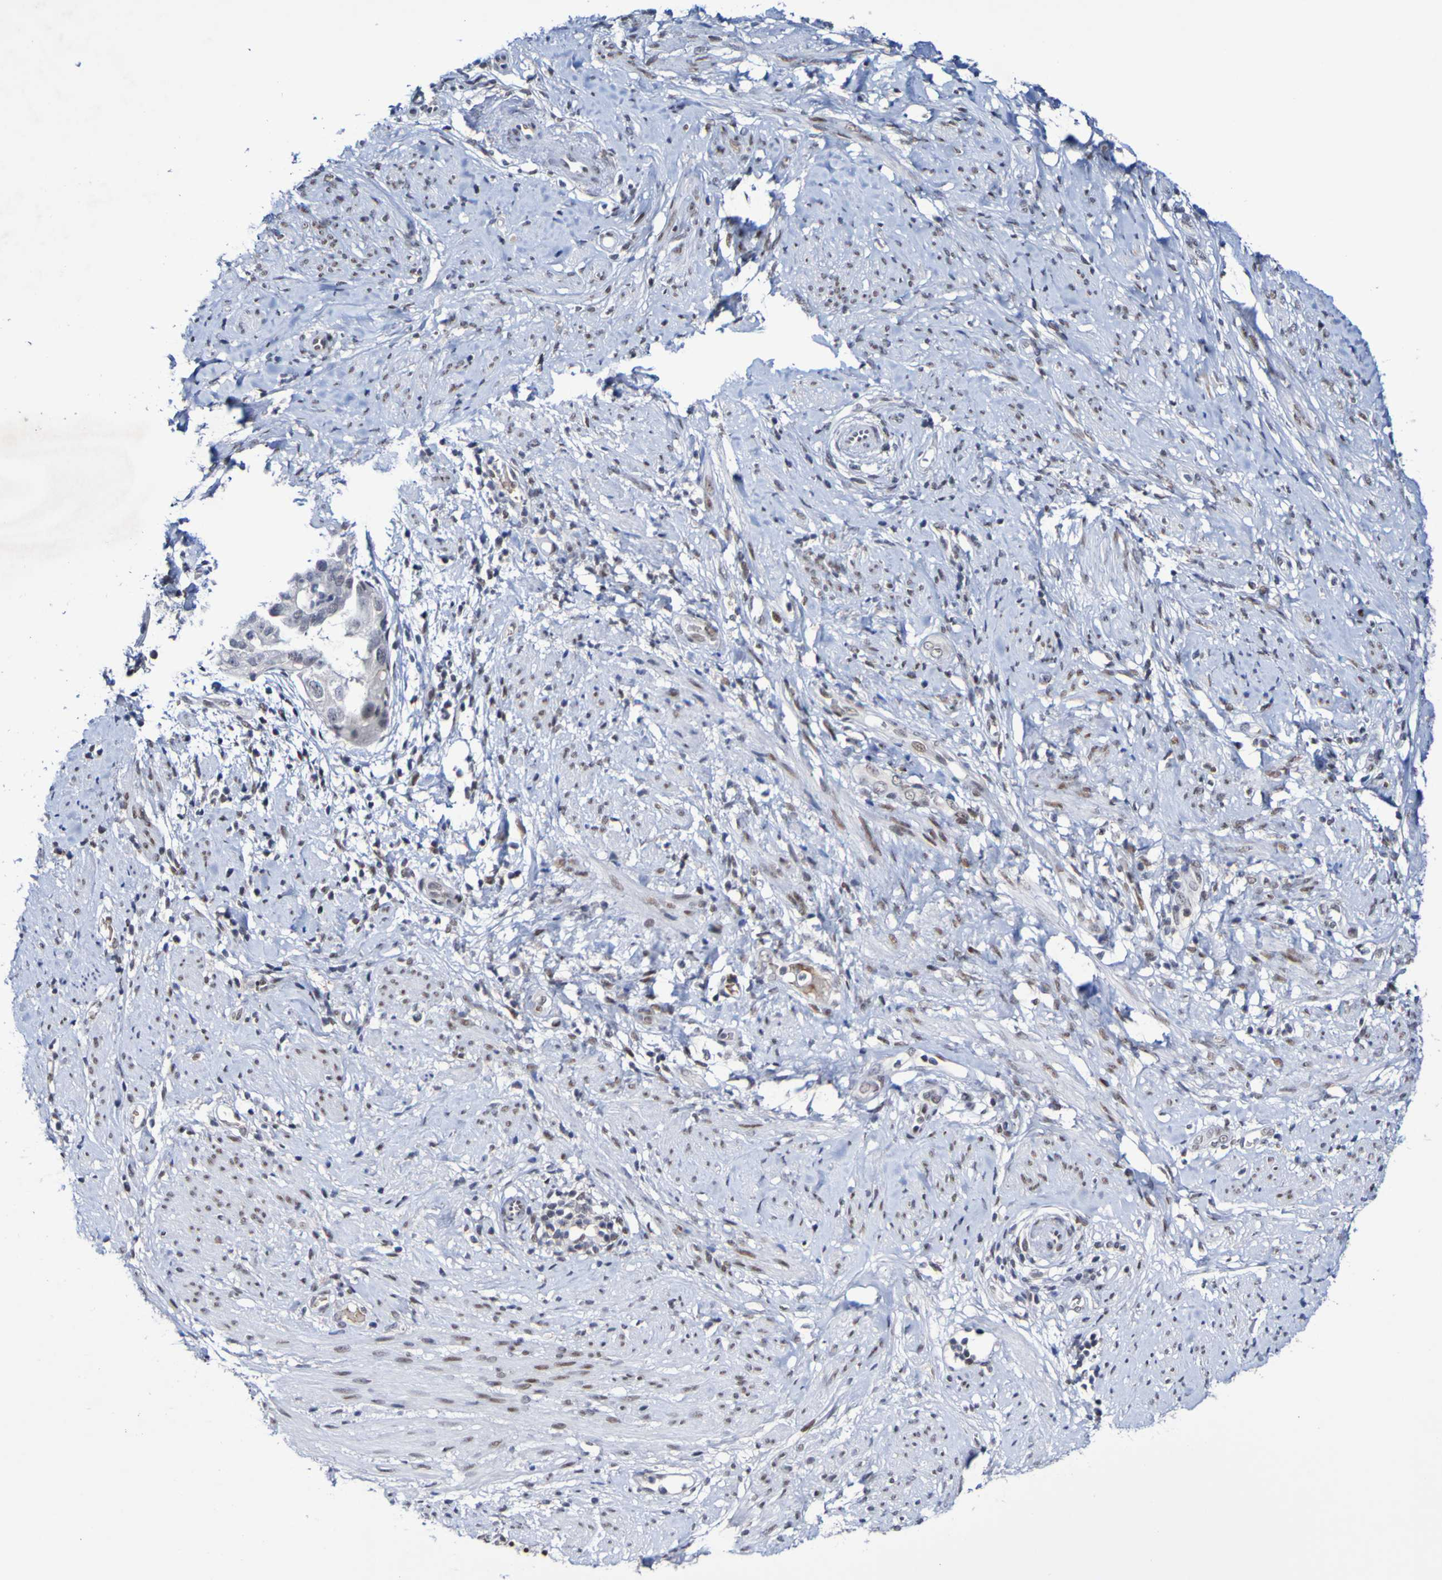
{"staining": {"intensity": "weak", "quantity": "<25%", "location": "nuclear"}, "tissue": "endometrial cancer", "cell_type": "Tumor cells", "image_type": "cancer", "snomed": [{"axis": "morphology", "description": "Adenocarcinoma, NOS"}, {"axis": "topography", "description": "Endometrium"}], "caption": "There is no significant staining in tumor cells of adenocarcinoma (endometrial).", "gene": "PCGF1", "patient": {"sex": "female", "age": 85}}